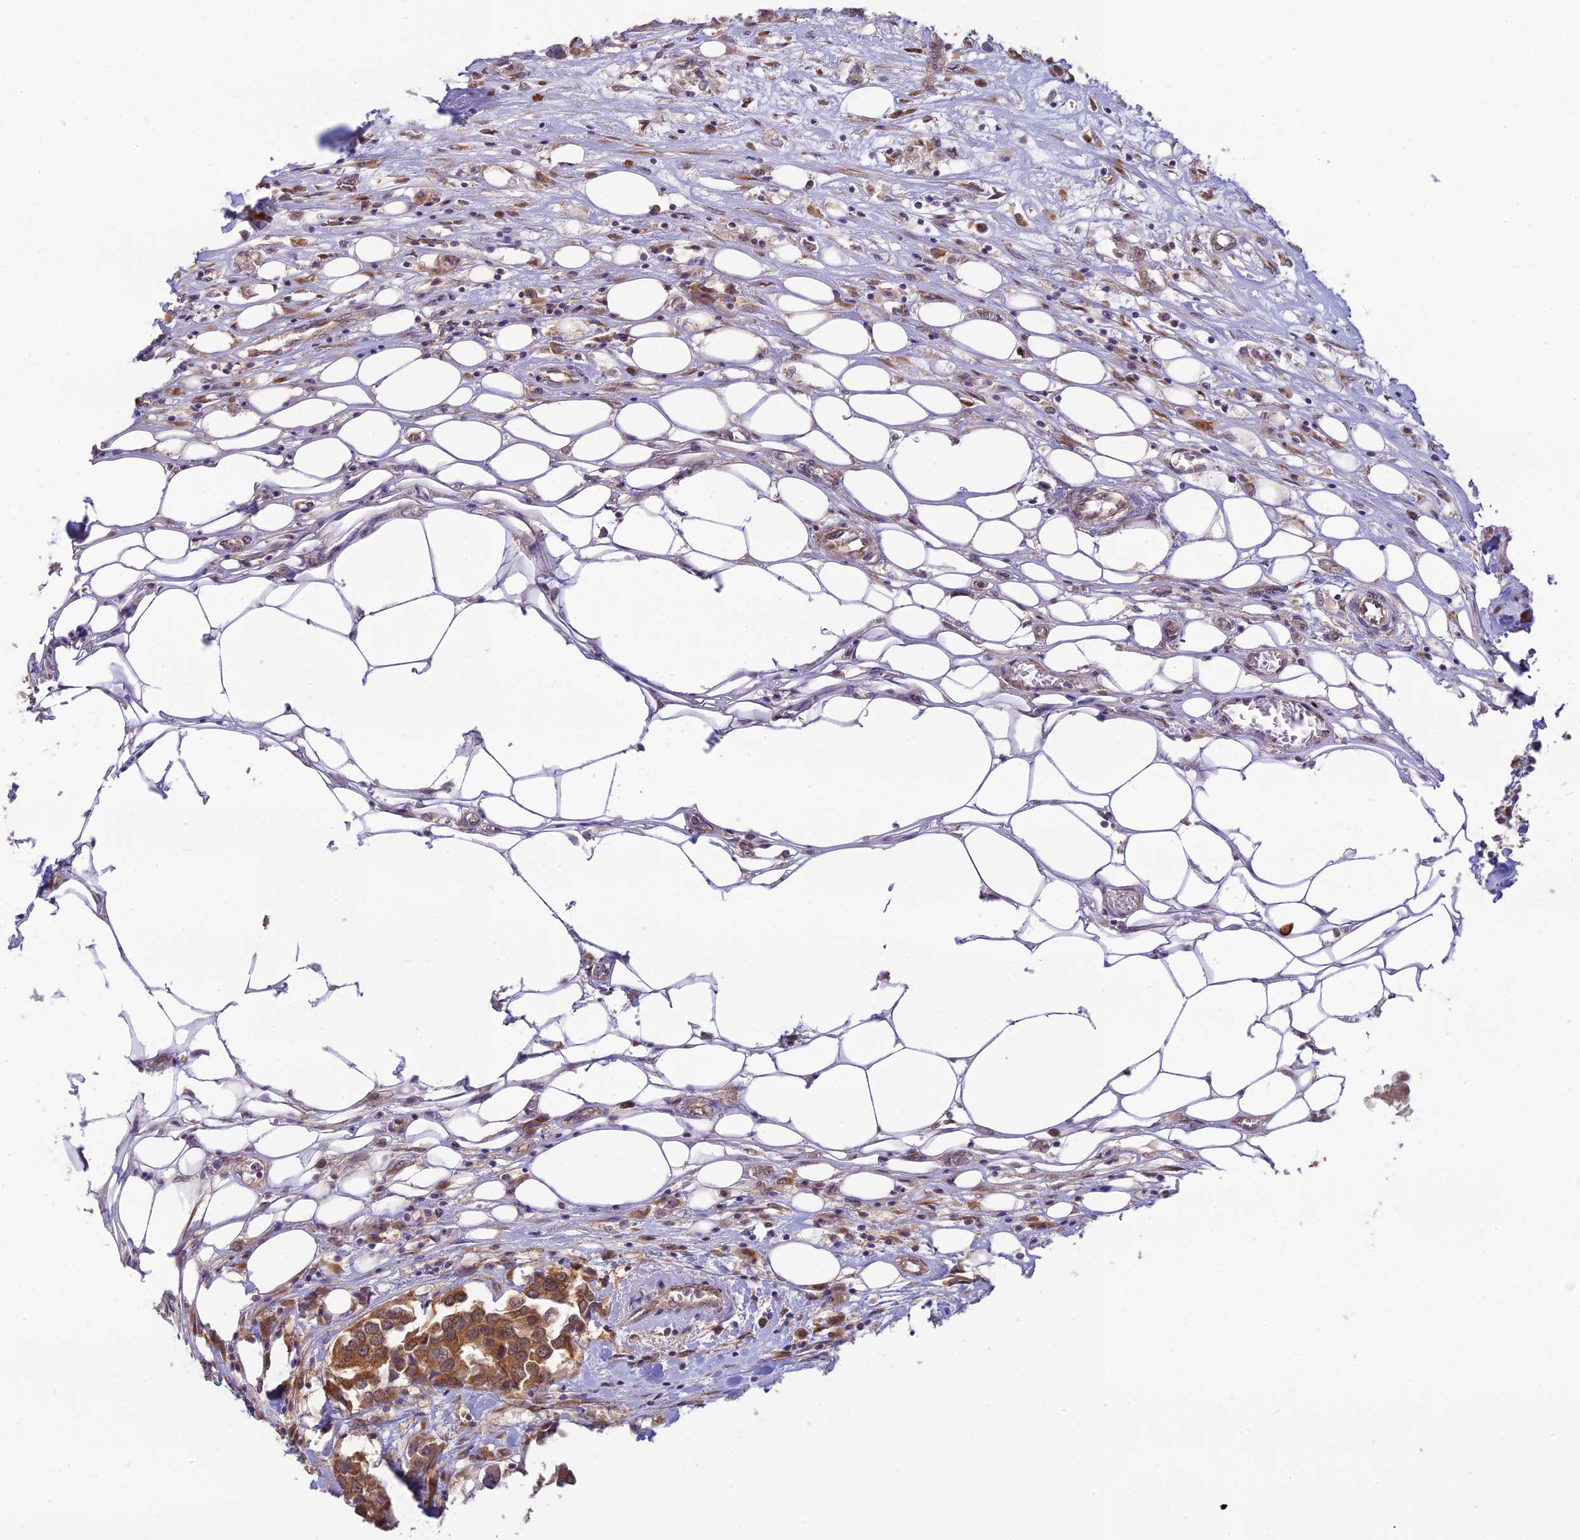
{"staining": {"intensity": "moderate", "quantity": ">75%", "location": "cytoplasmic/membranous,nuclear"}, "tissue": "breast cancer", "cell_type": "Tumor cells", "image_type": "cancer", "snomed": [{"axis": "morphology", "description": "Duct carcinoma"}, {"axis": "topography", "description": "Breast"}], "caption": "This photomicrograph demonstrates invasive ductal carcinoma (breast) stained with immunohistochemistry to label a protein in brown. The cytoplasmic/membranous and nuclear of tumor cells show moderate positivity for the protein. Nuclei are counter-stained blue.", "gene": "SKIC8", "patient": {"sex": "female", "age": 83}}